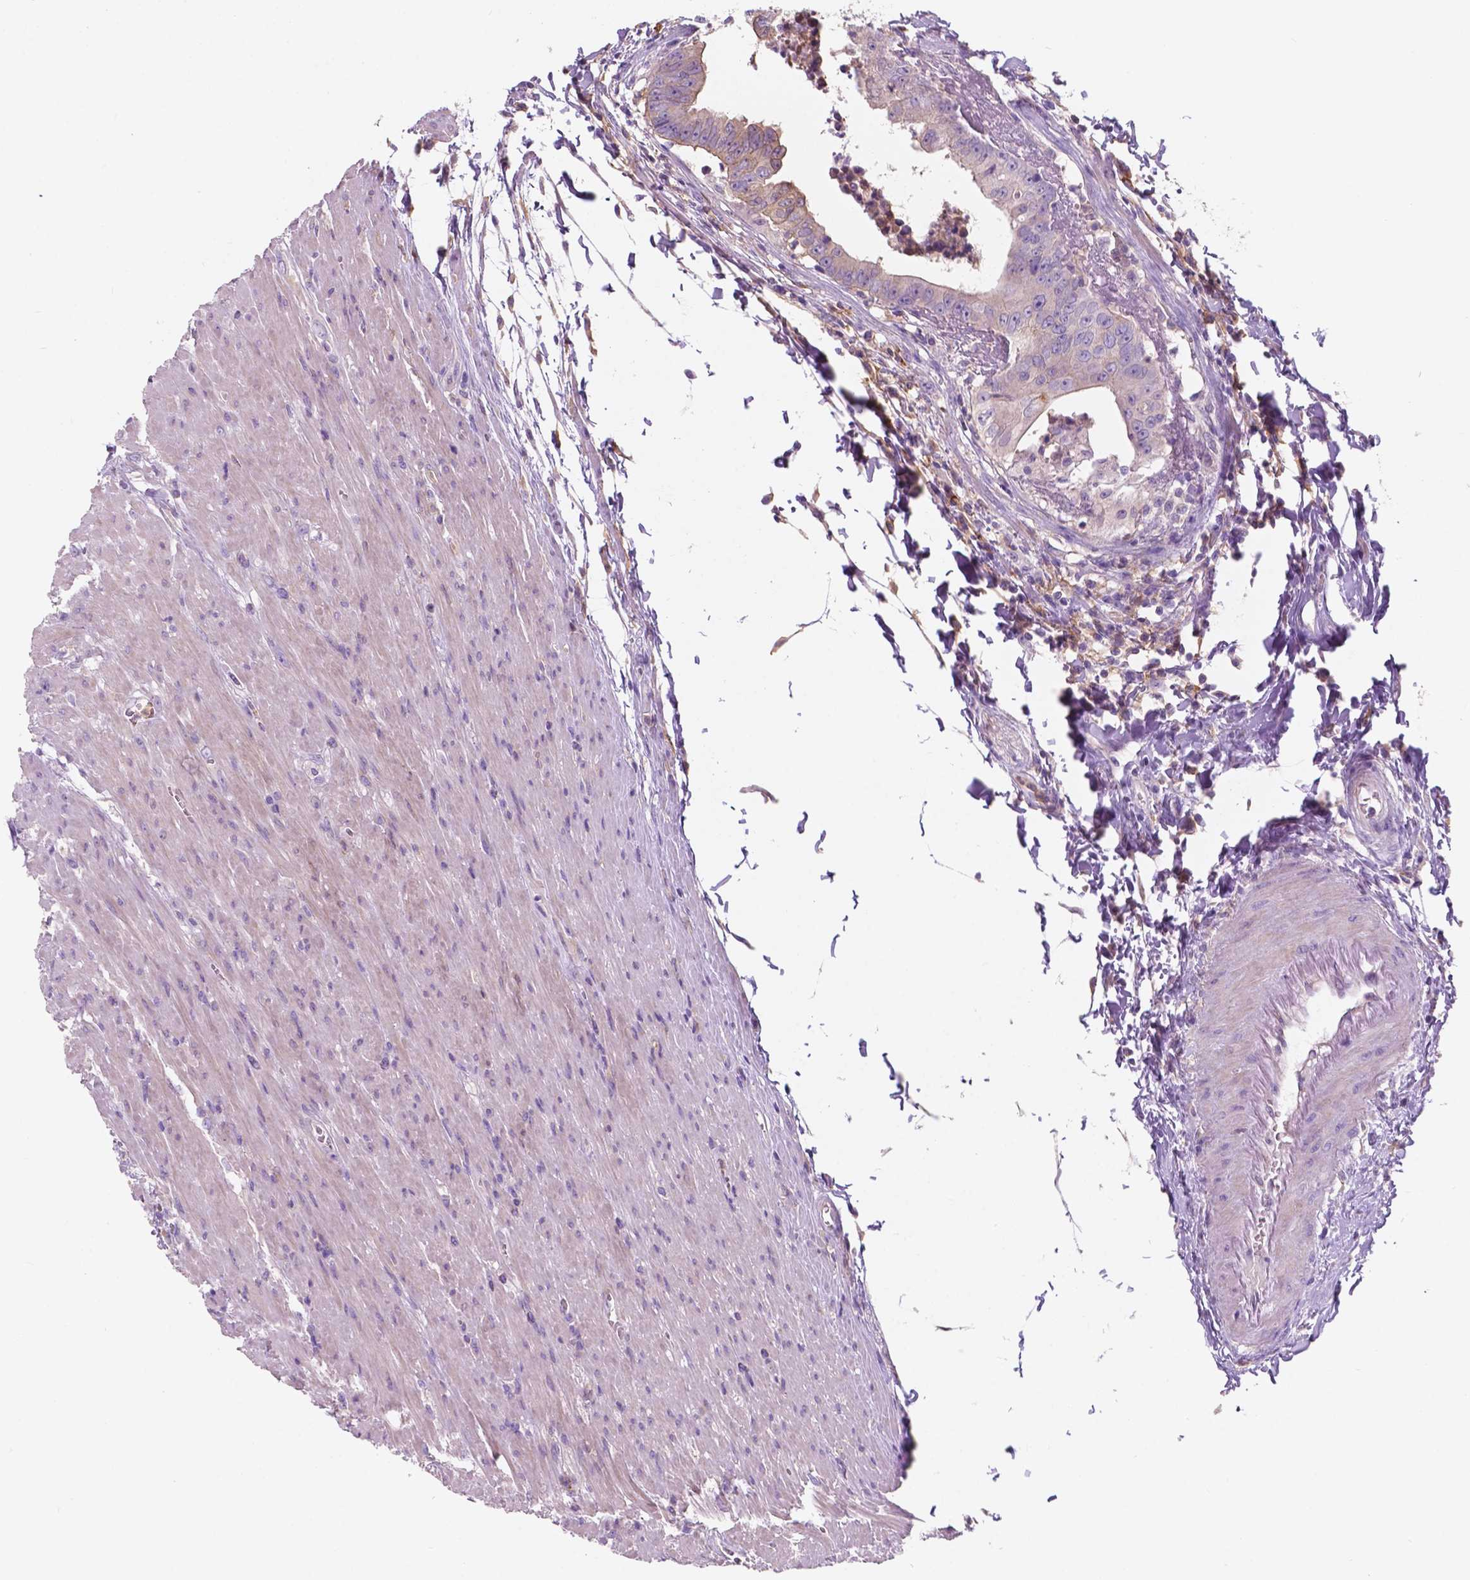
{"staining": {"intensity": "weak", "quantity": "<25%", "location": "cytoplasmic/membranous"}, "tissue": "colorectal cancer", "cell_type": "Tumor cells", "image_type": "cancer", "snomed": [{"axis": "morphology", "description": "Adenocarcinoma, NOS"}, {"axis": "topography", "description": "Rectum"}], "caption": "This histopathology image is of colorectal adenocarcinoma stained with IHC to label a protein in brown with the nuclei are counter-stained blue. There is no staining in tumor cells. The staining is performed using DAB (3,3'-diaminobenzidine) brown chromogen with nuclei counter-stained in using hematoxylin.", "gene": "SEMA4A", "patient": {"sex": "female", "age": 62}}